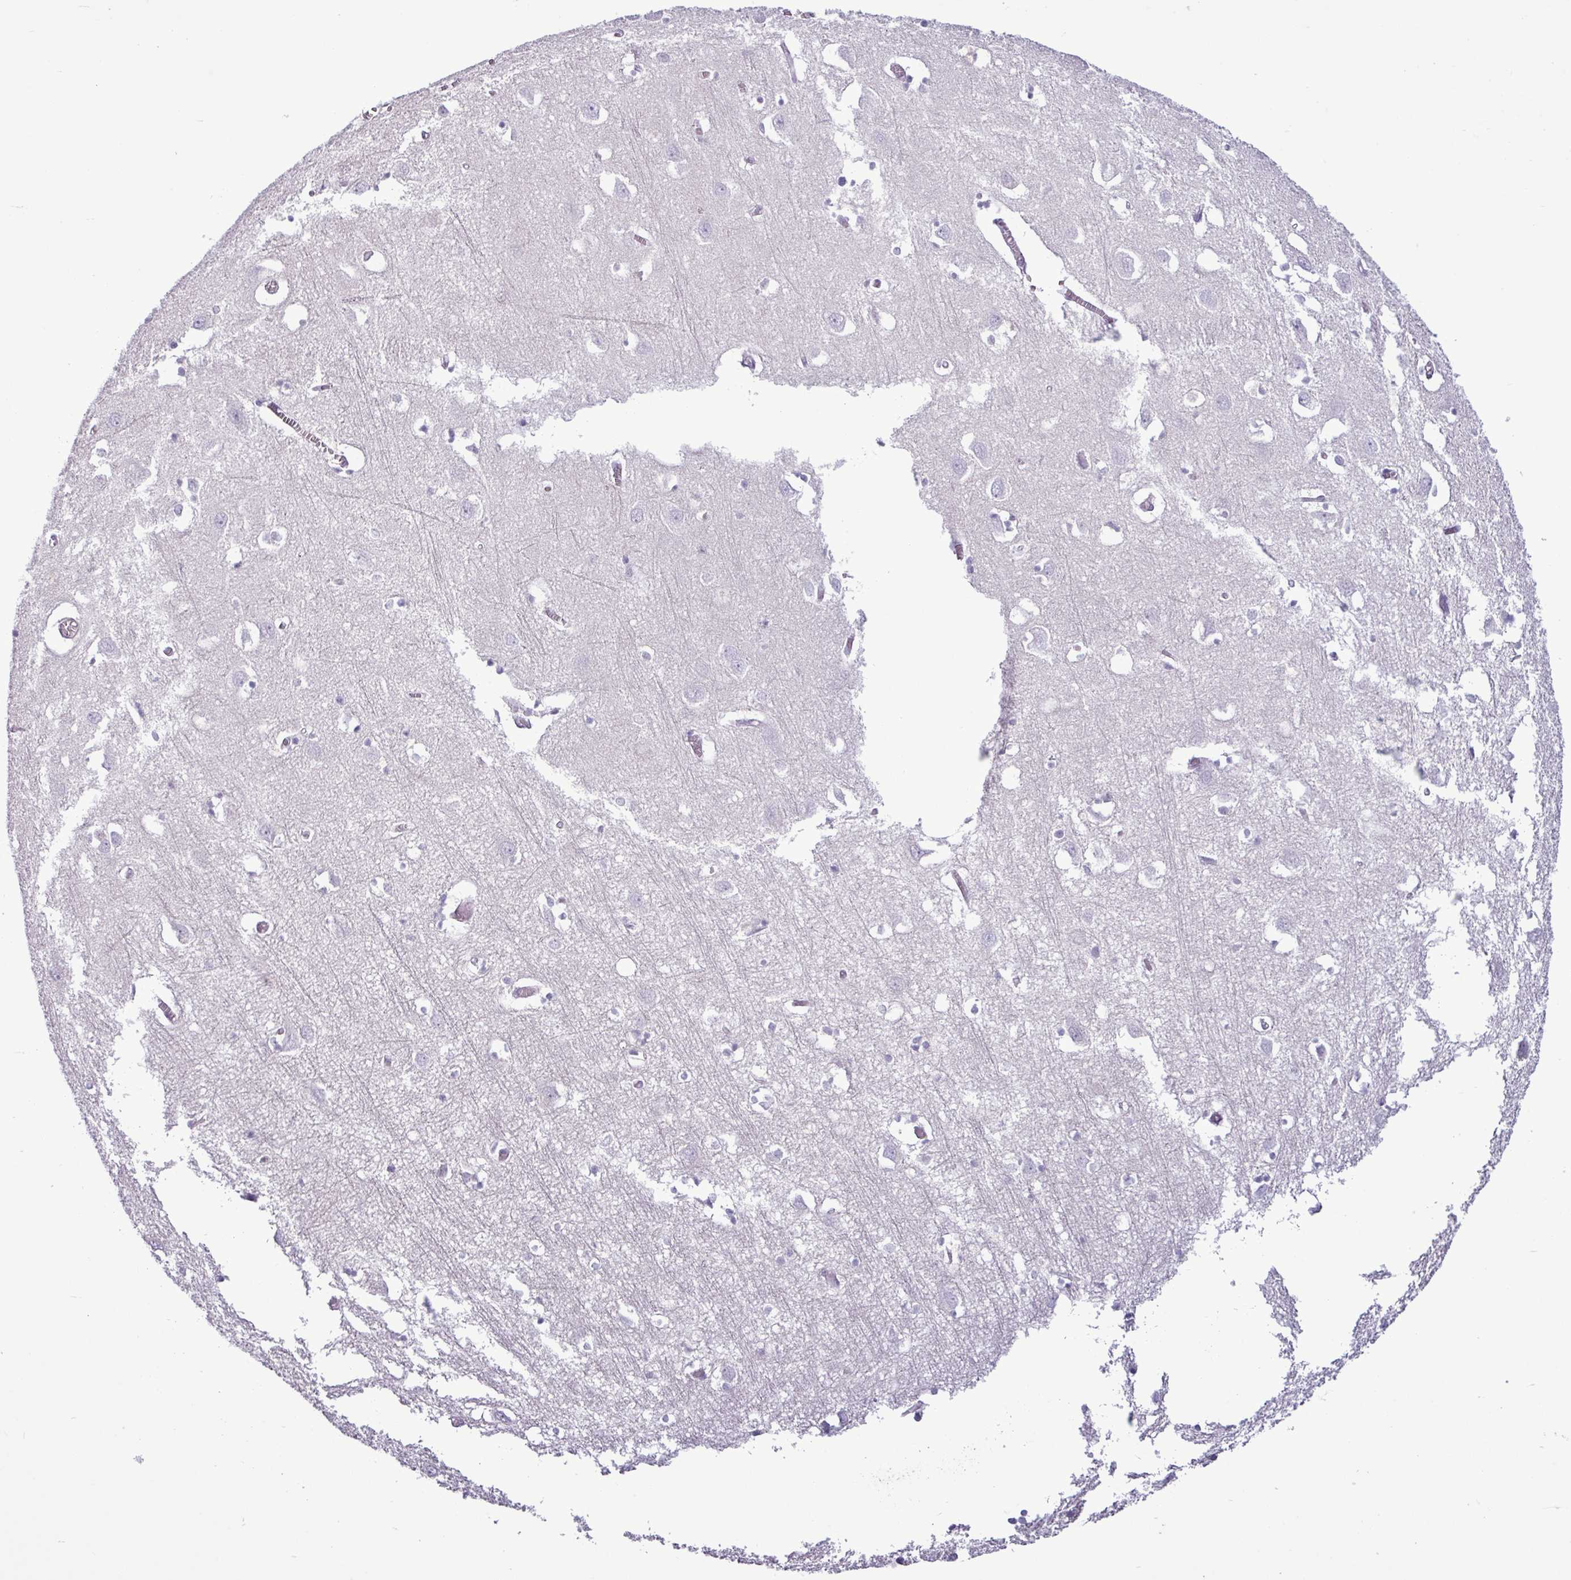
{"staining": {"intensity": "negative", "quantity": "none", "location": "none"}, "tissue": "cerebral cortex", "cell_type": "Endothelial cells", "image_type": "normal", "snomed": [{"axis": "morphology", "description": "Normal tissue, NOS"}, {"axis": "topography", "description": "Cerebral cortex"}], "caption": "Immunohistochemical staining of normal human cerebral cortex demonstrates no significant positivity in endothelial cells. Nuclei are stained in blue.", "gene": "ALDH3A1", "patient": {"sex": "male", "age": 70}}